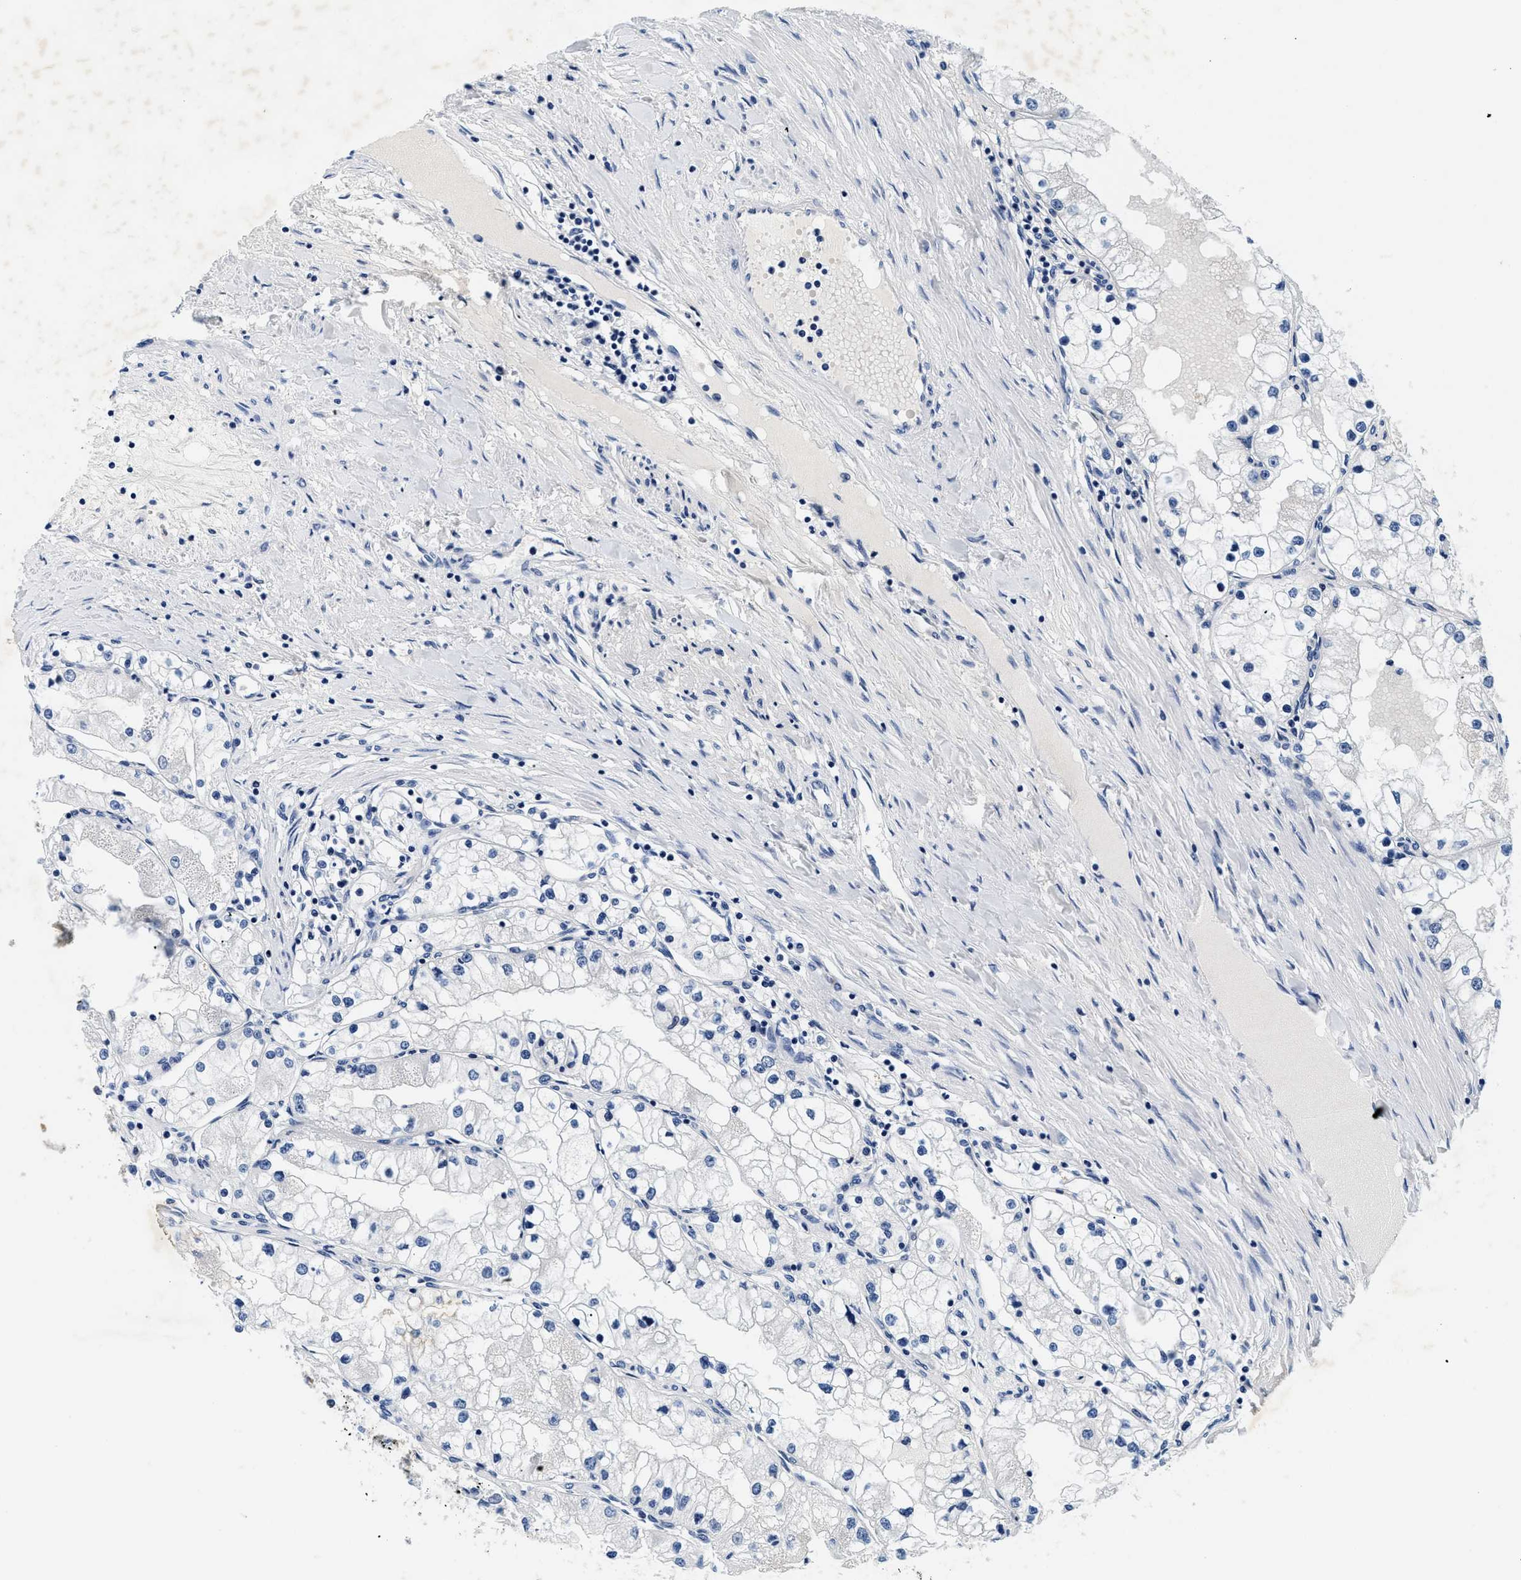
{"staining": {"intensity": "negative", "quantity": "none", "location": "none"}, "tissue": "renal cancer", "cell_type": "Tumor cells", "image_type": "cancer", "snomed": [{"axis": "morphology", "description": "Adenocarcinoma, NOS"}, {"axis": "topography", "description": "Kidney"}], "caption": "This is an immunohistochemistry micrograph of human renal cancer (adenocarcinoma). There is no expression in tumor cells.", "gene": "MEA1", "patient": {"sex": "male", "age": 68}}